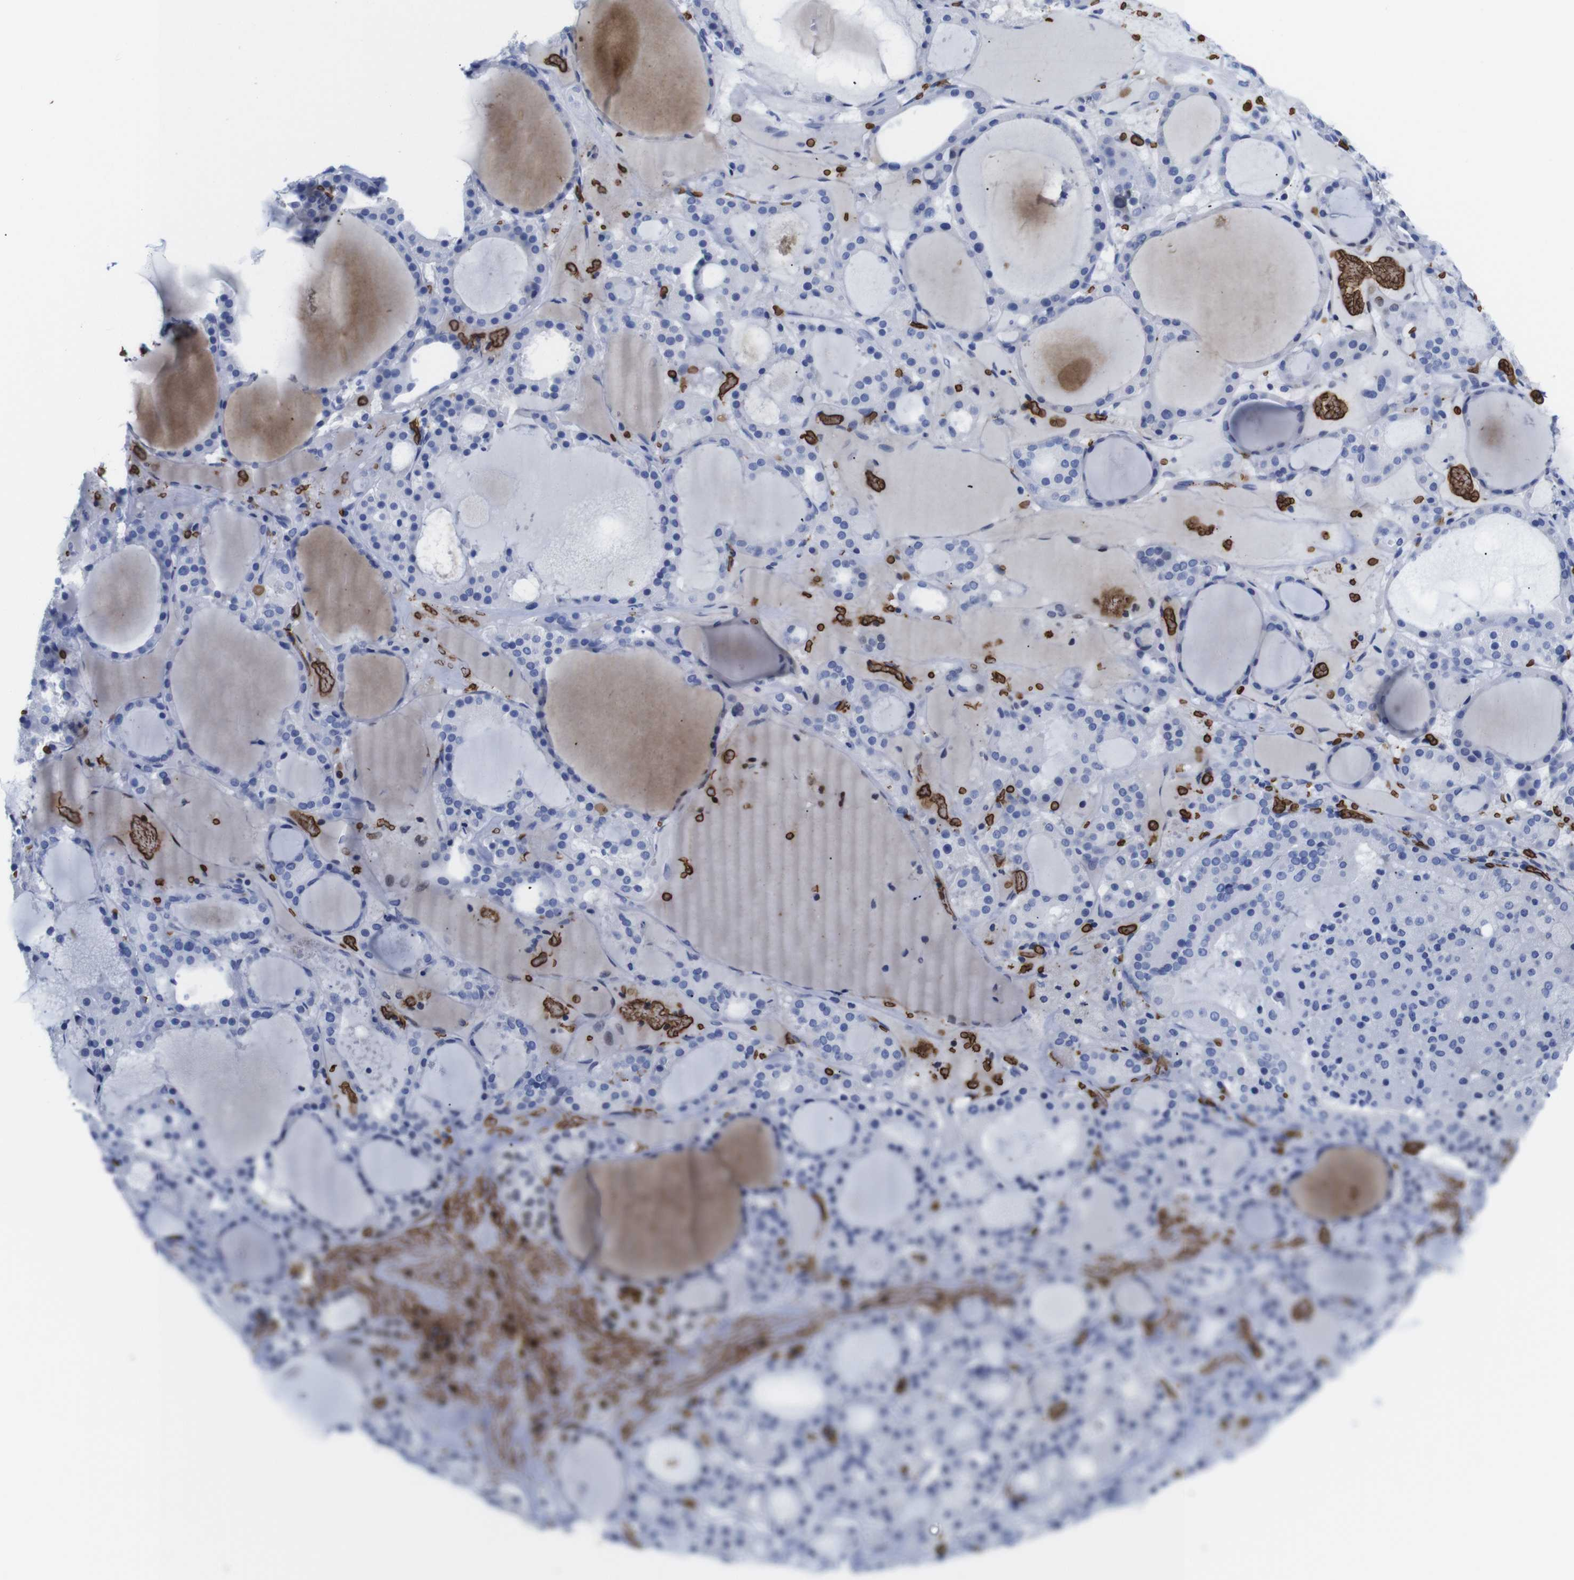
{"staining": {"intensity": "negative", "quantity": "none", "location": "none"}, "tissue": "thyroid gland", "cell_type": "Glandular cells", "image_type": "normal", "snomed": [{"axis": "morphology", "description": "Normal tissue, NOS"}, {"axis": "morphology", "description": "Carcinoma, NOS"}, {"axis": "topography", "description": "Thyroid gland"}], "caption": "A histopathology image of thyroid gland stained for a protein demonstrates no brown staining in glandular cells. (Stains: DAB (3,3'-diaminobenzidine) immunohistochemistry with hematoxylin counter stain, Microscopy: brightfield microscopy at high magnification).", "gene": "S1PR2", "patient": {"sex": "female", "age": 86}}